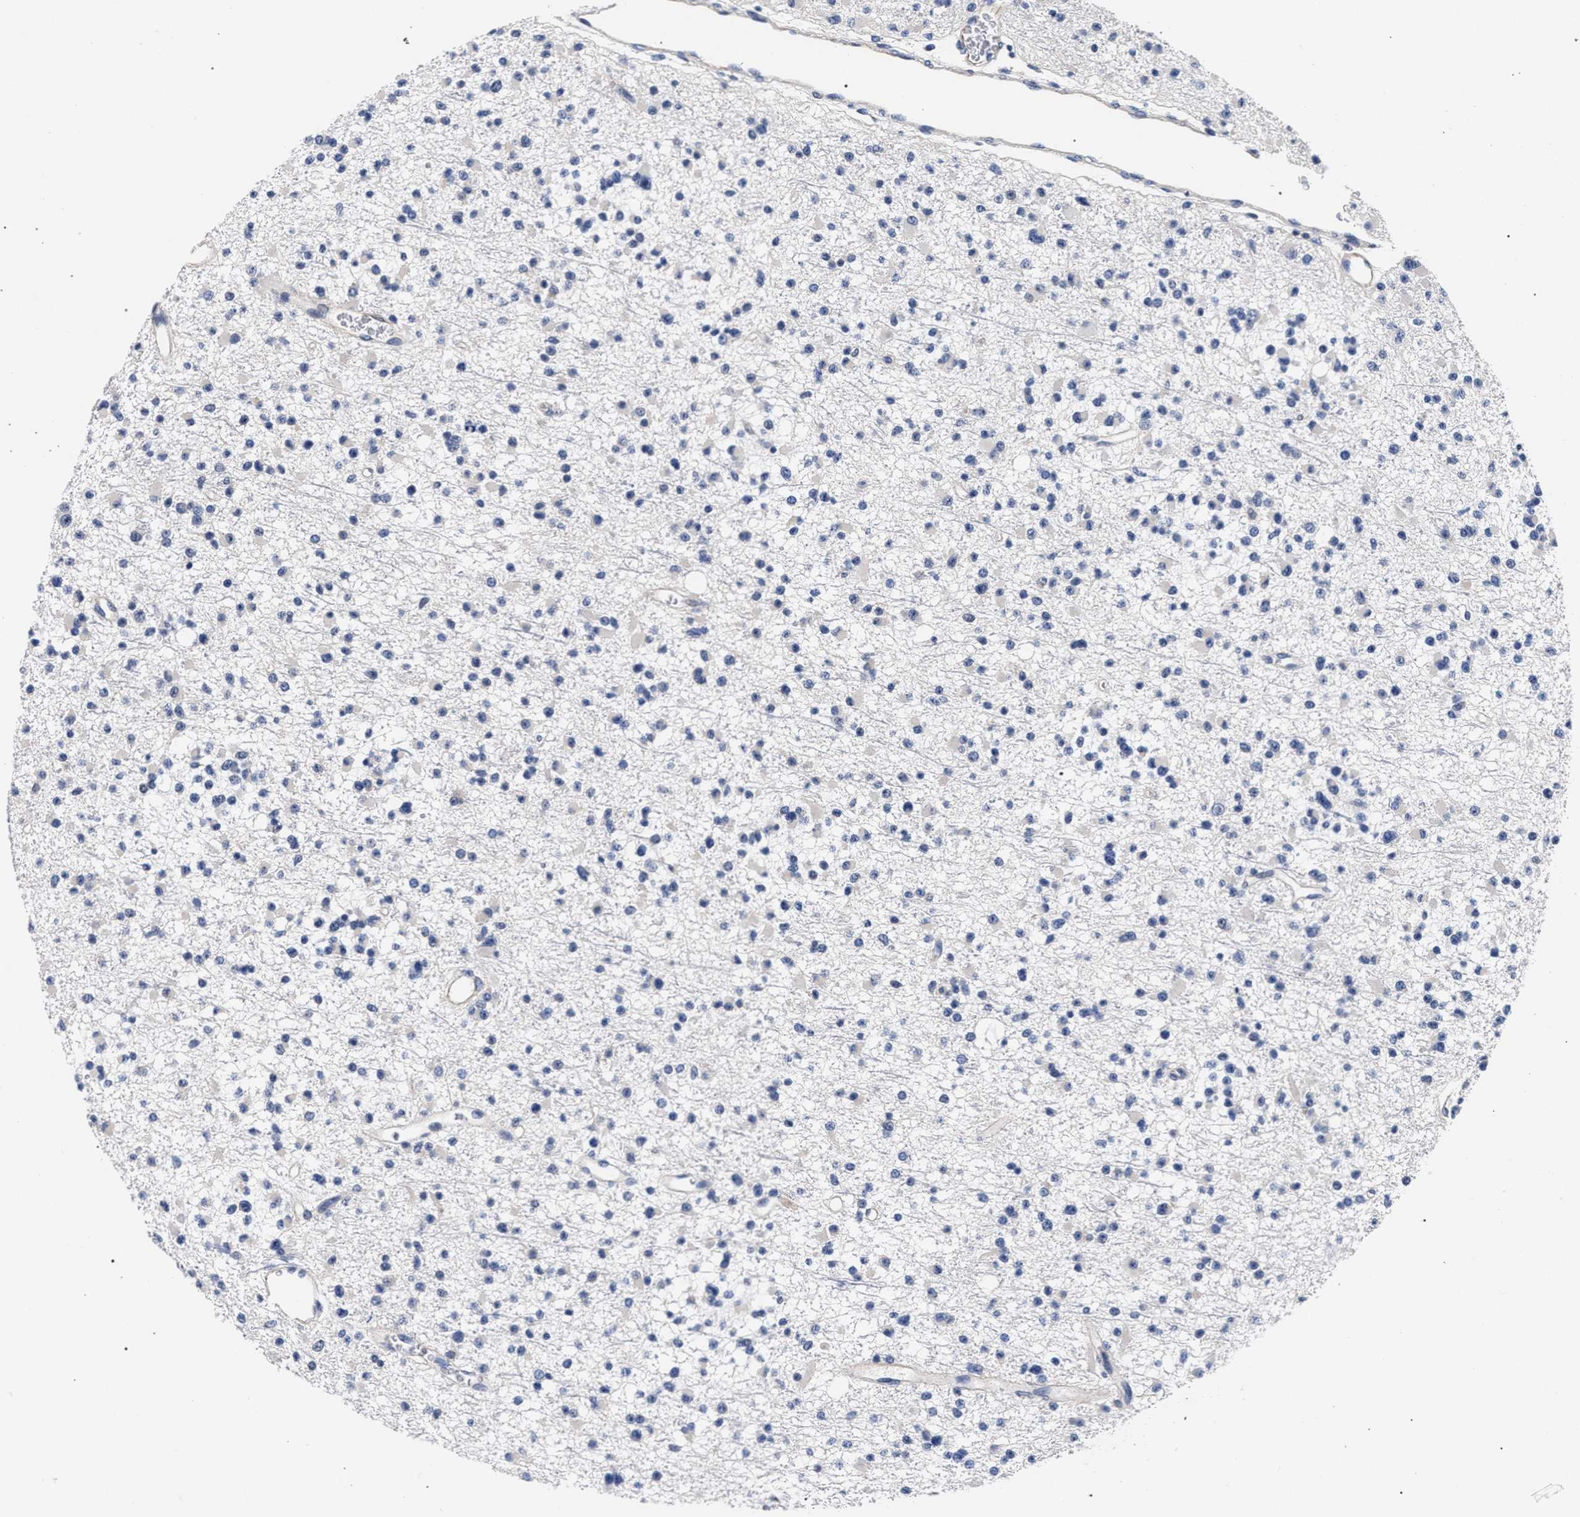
{"staining": {"intensity": "negative", "quantity": "none", "location": "none"}, "tissue": "glioma", "cell_type": "Tumor cells", "image_type": "cancer", "snomed": [{"axis": "morphology", "description": "Glioma, malignant, Low grade"}, {"axis": "topography", "description": "Brain"}], "caption": "A high-resolution micrograph shows immunohistochemistry (IHC) staining of malignant glioma (low-grade), which exhibits no significant positivity in tumor cells.", "gene": "RBM33", "patient": {"sex": "female", "age": 22}}